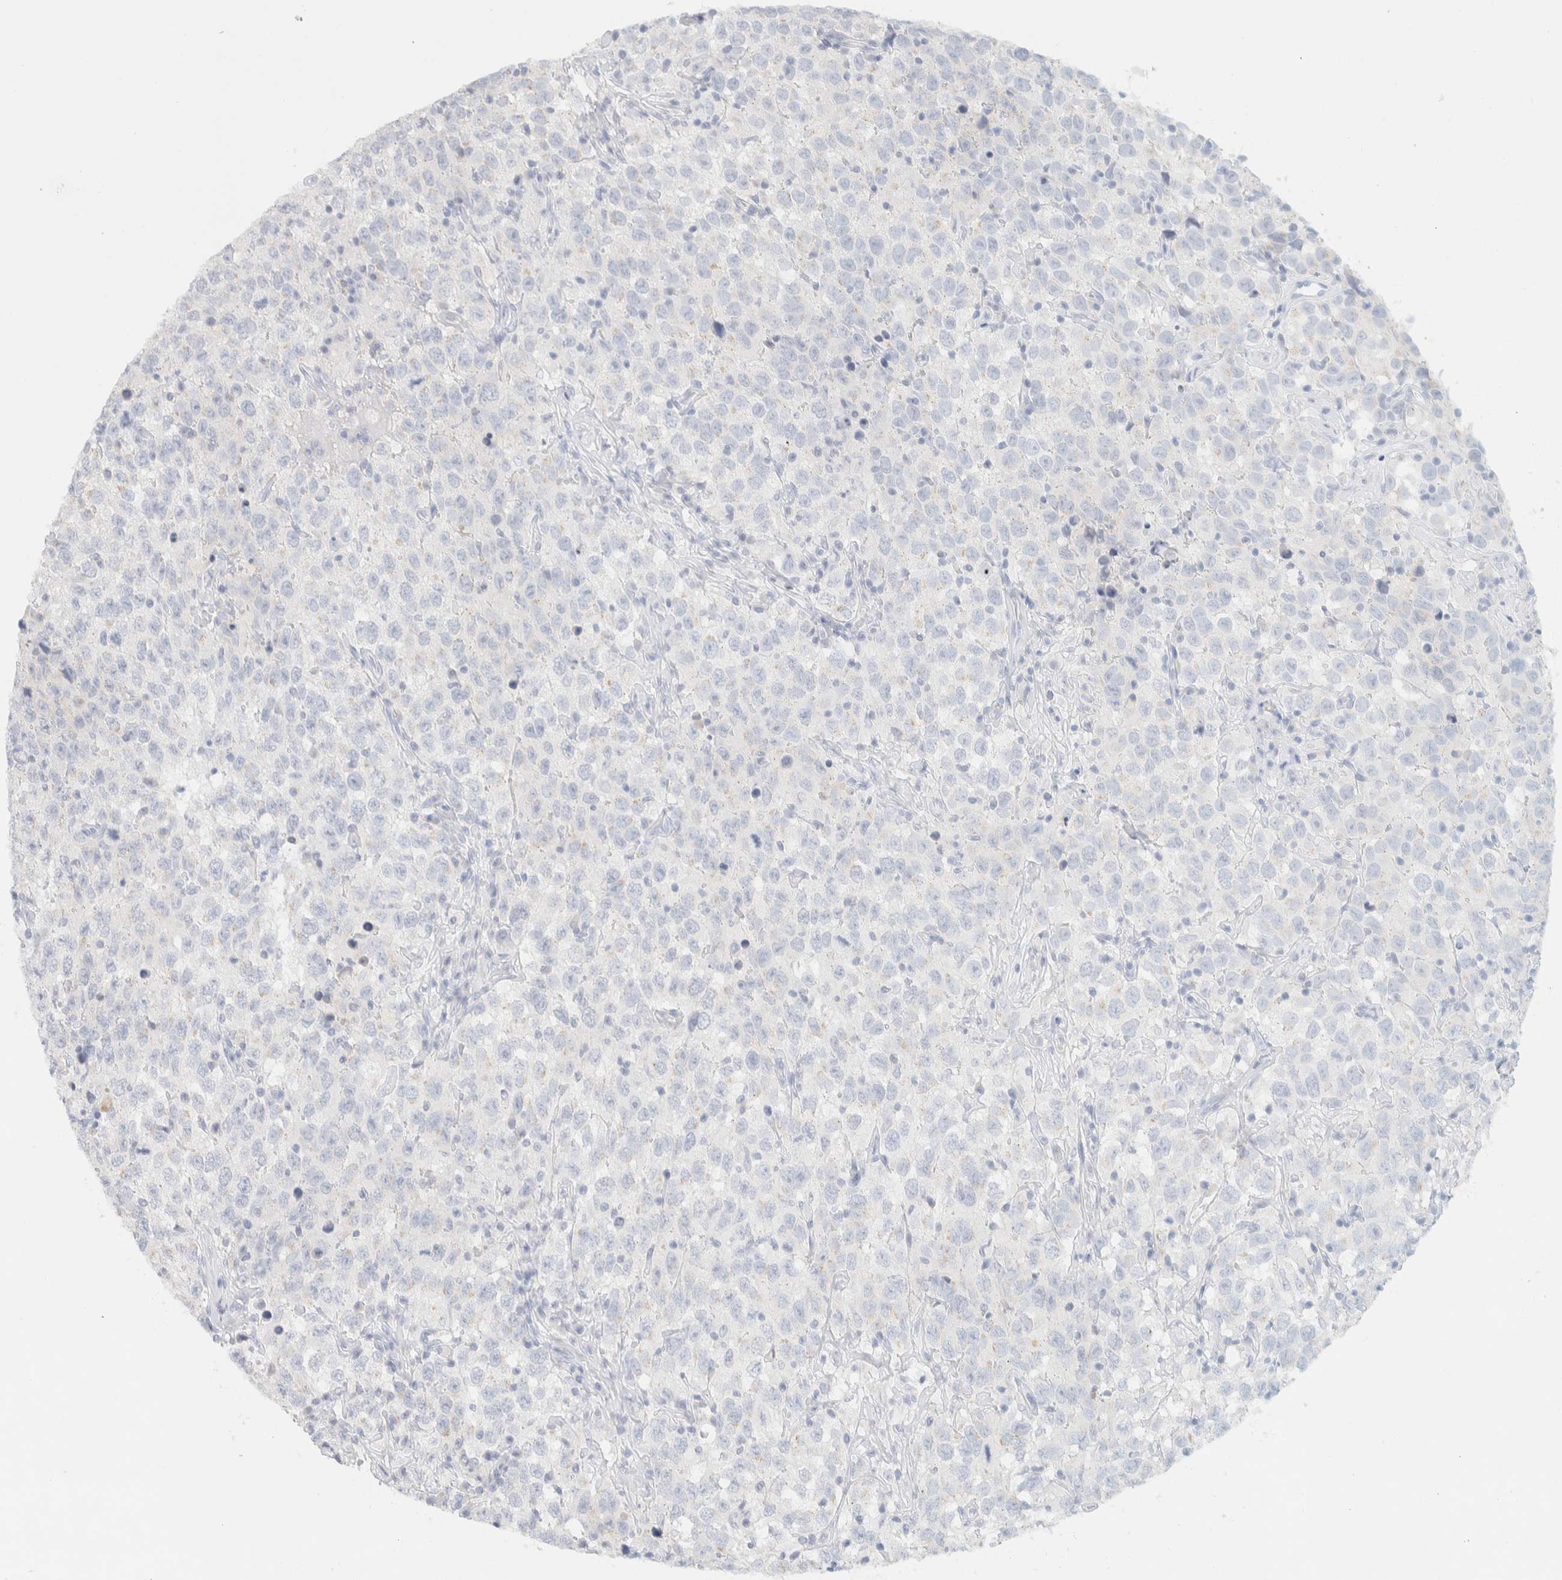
{"staining": {"intensity": "negative", "quantity": "none", "location": "none"}, "tissue": "testis cancer", "cell_type": "Tumor cells", "image_type": "cancer", "snomed": [{"axis": "morphology", "description": "Seminoma, NOS"}, {"axis": "topography", "description": "Testis"}], "caption": "A photomicrograph of human seminoma (testis) is negative for staining in tumor cells.", "gene": "AFMID", "patient": {"sex": "male", "age": 41}}